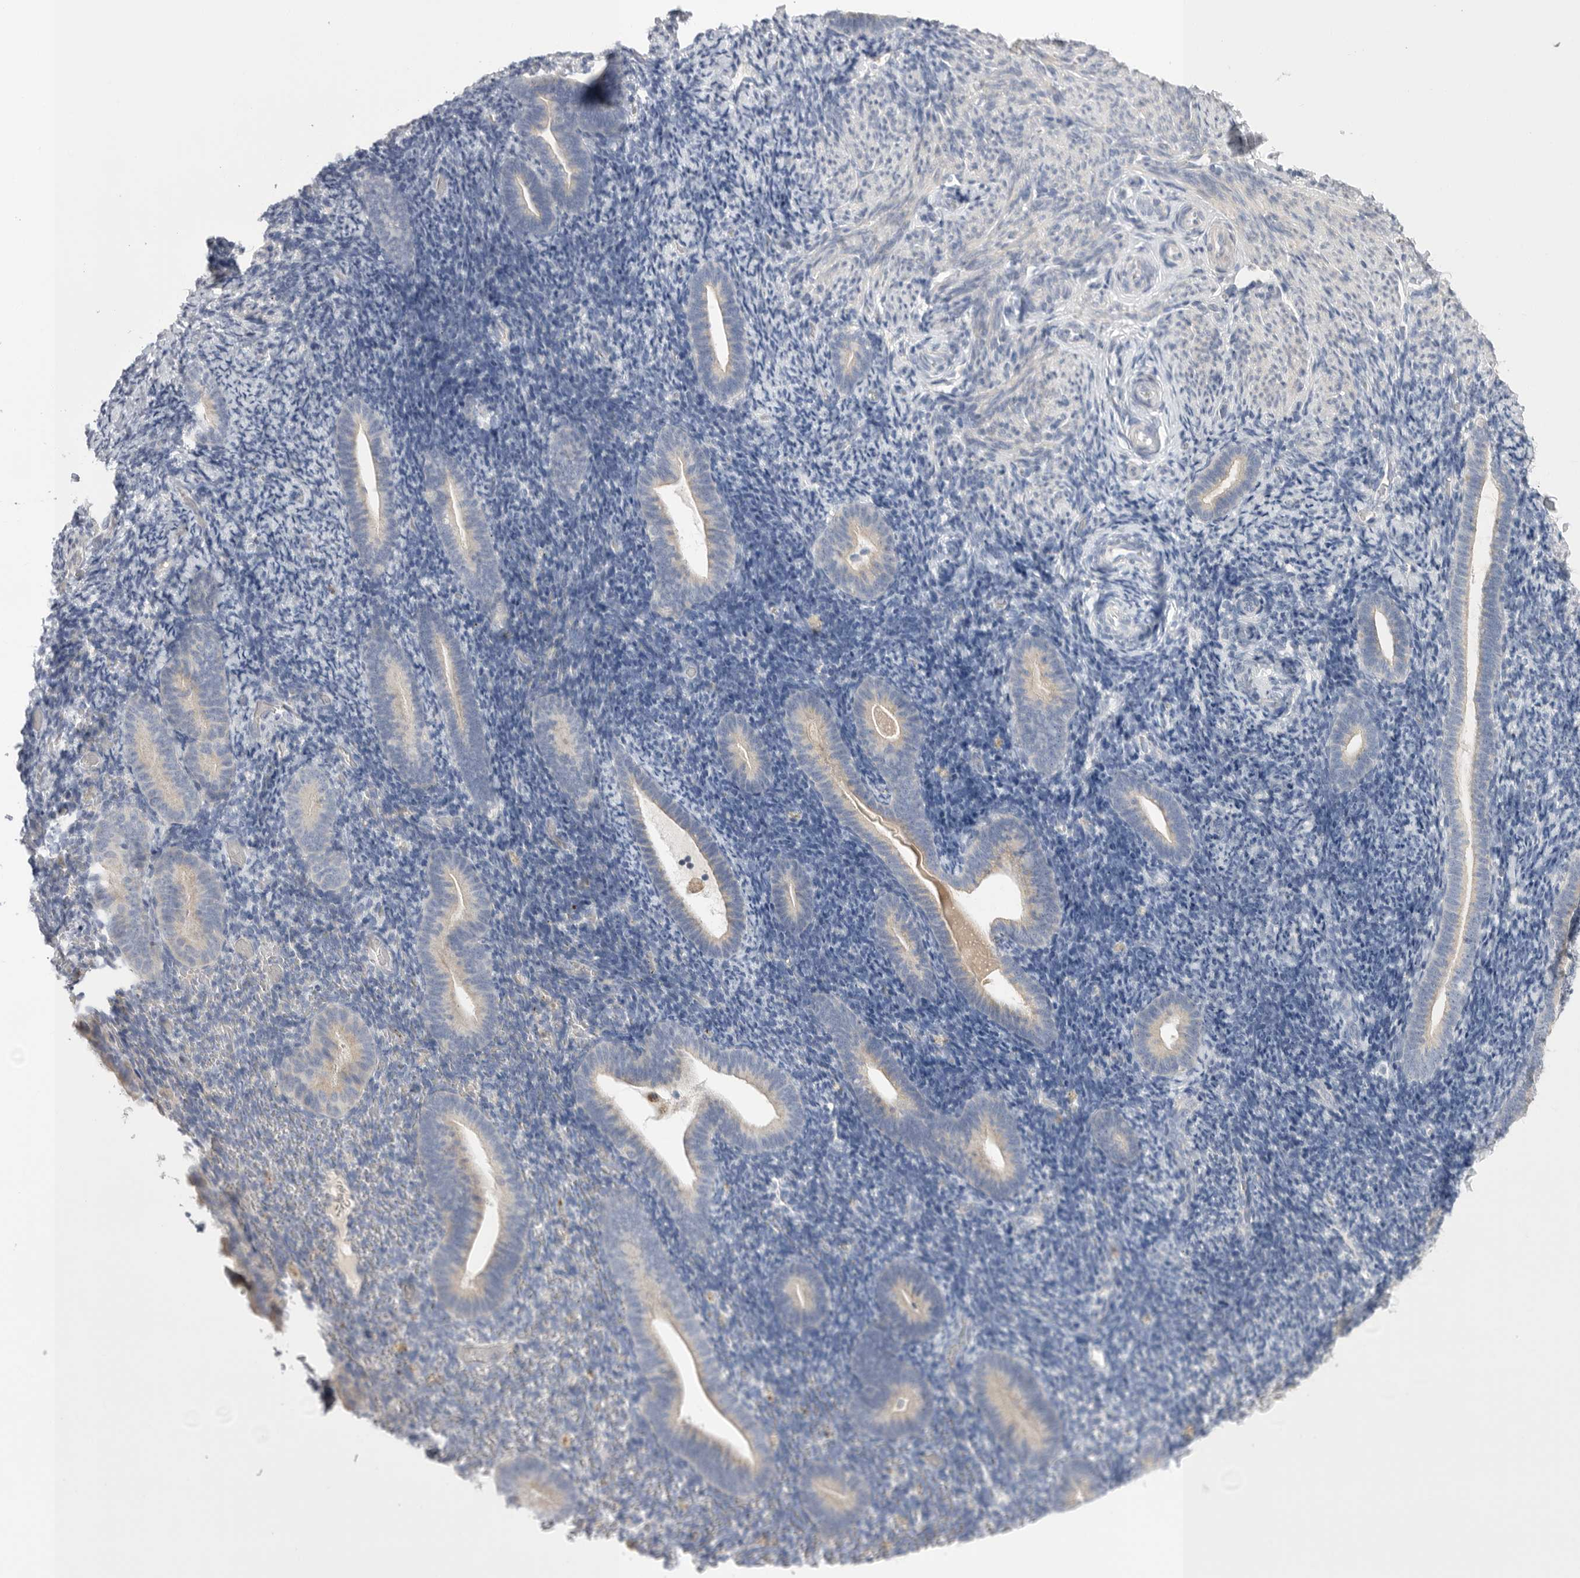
{"staining": {"intensity": "negative", "quantity": "none", "location": "none"}, "tissue": "endometrium", "cell_type": "Cells in endometrial stroma", "image_type": "normal", "snomed": [{"axis": "morphology", "description": "Normal tissue, NOS"}, {"axis": "topography", "description": "Endometrium"}], "caption": "Endometrium was stained to show a protein in brown. There is no significant expression in cells in endometrial stroma. (Brightfield microscopy of DAB immunohistochemistry at high magnification).", "gene": "CCDC126", "patient": {"sex": "female", "age": 51}}